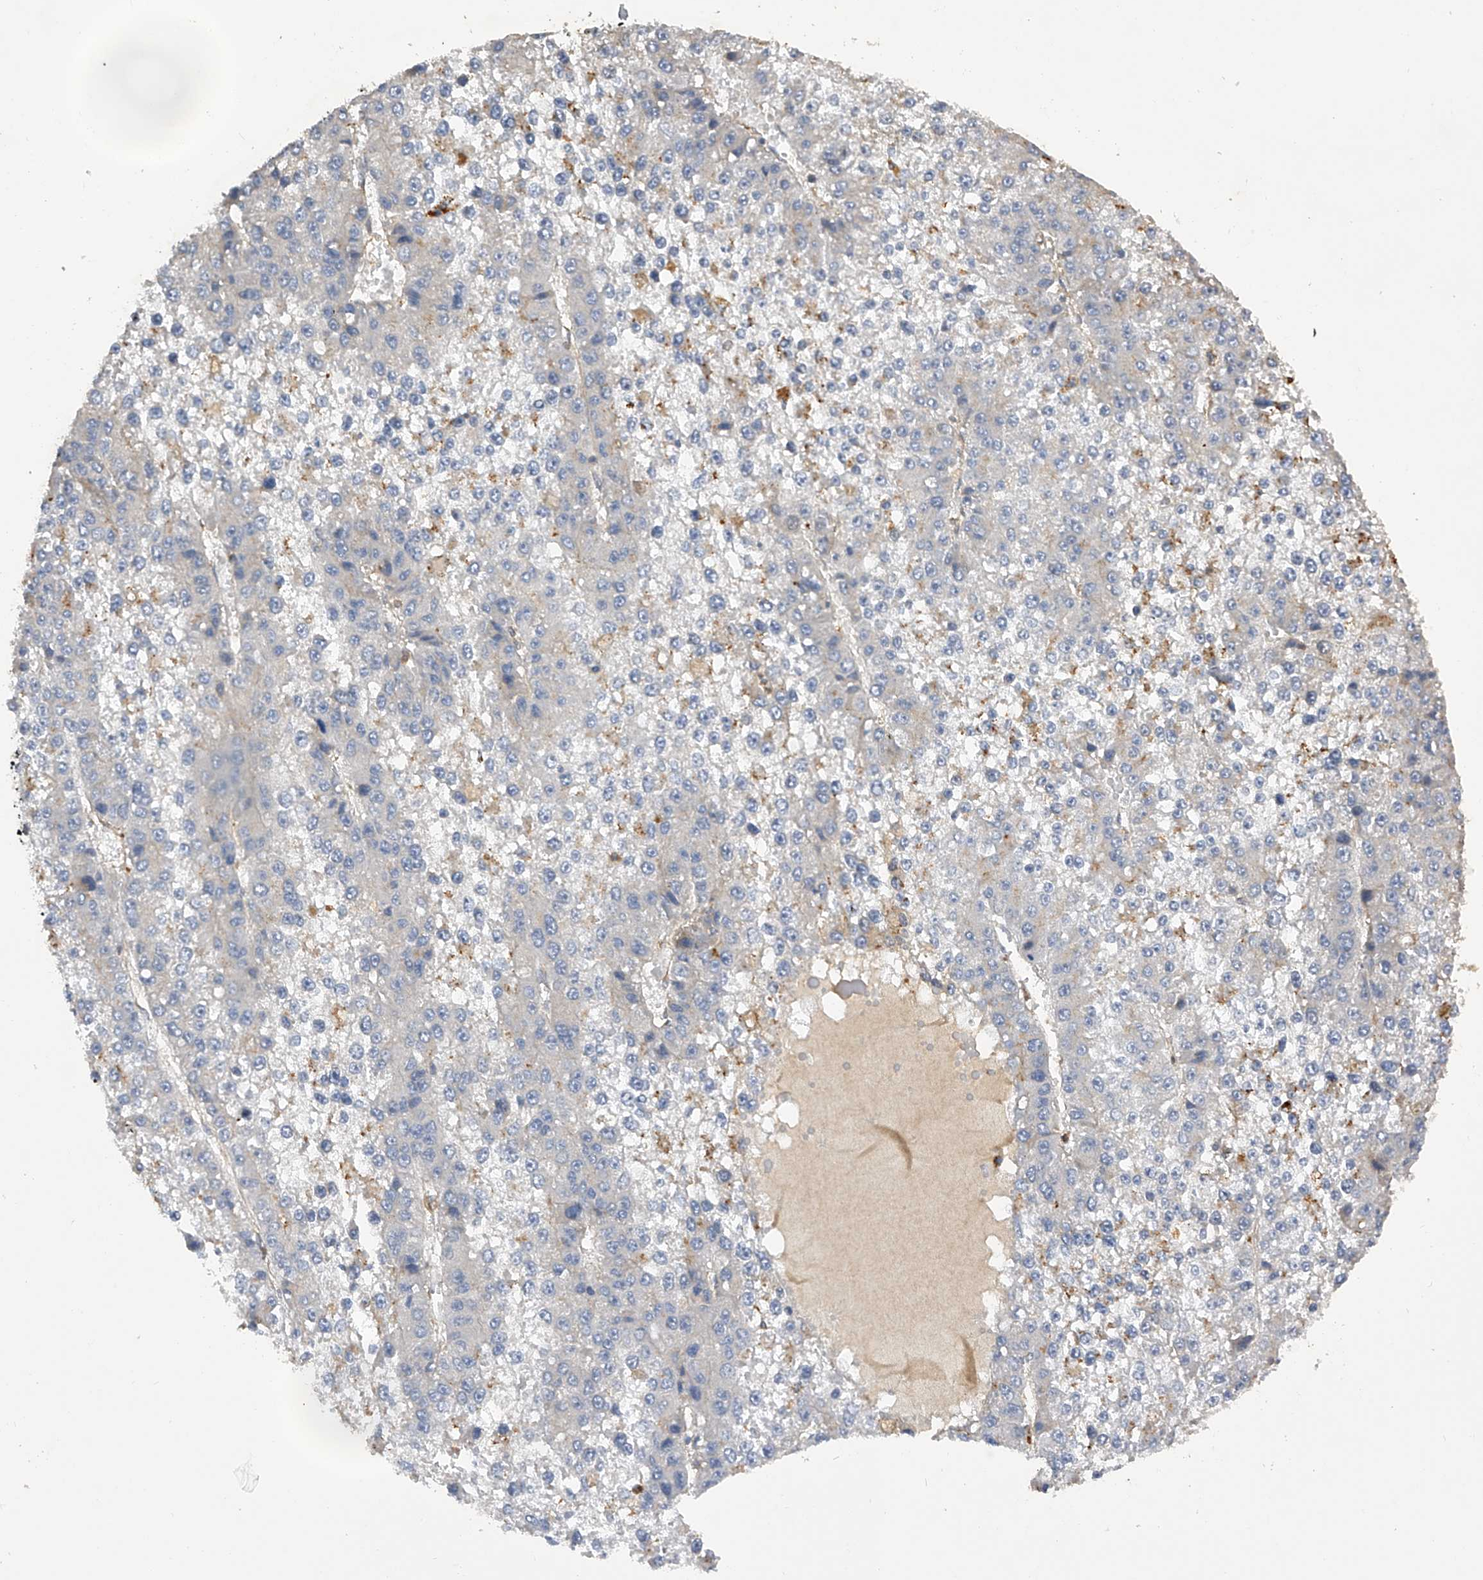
{"staining": {"intensity": "negative", "quantity": "none", "location": "none"}, "tissue": "liver cancer", "cell_type": "Tumor cells", "image_type": "cancer", "snomed": [{"axis": "morphology", "description": "Carcinoma, Hepatocellular, NOS"}, {"axis": "topography", "description": "Liver"}], "caption": "This is an immunohistochemistry (IHC) histopathology image of human hepatocellular carcinoma (liver). There is no positivity in tumor cells.", "gene": "PTPRA", "patient": {"sex": "female", "age": 73}}